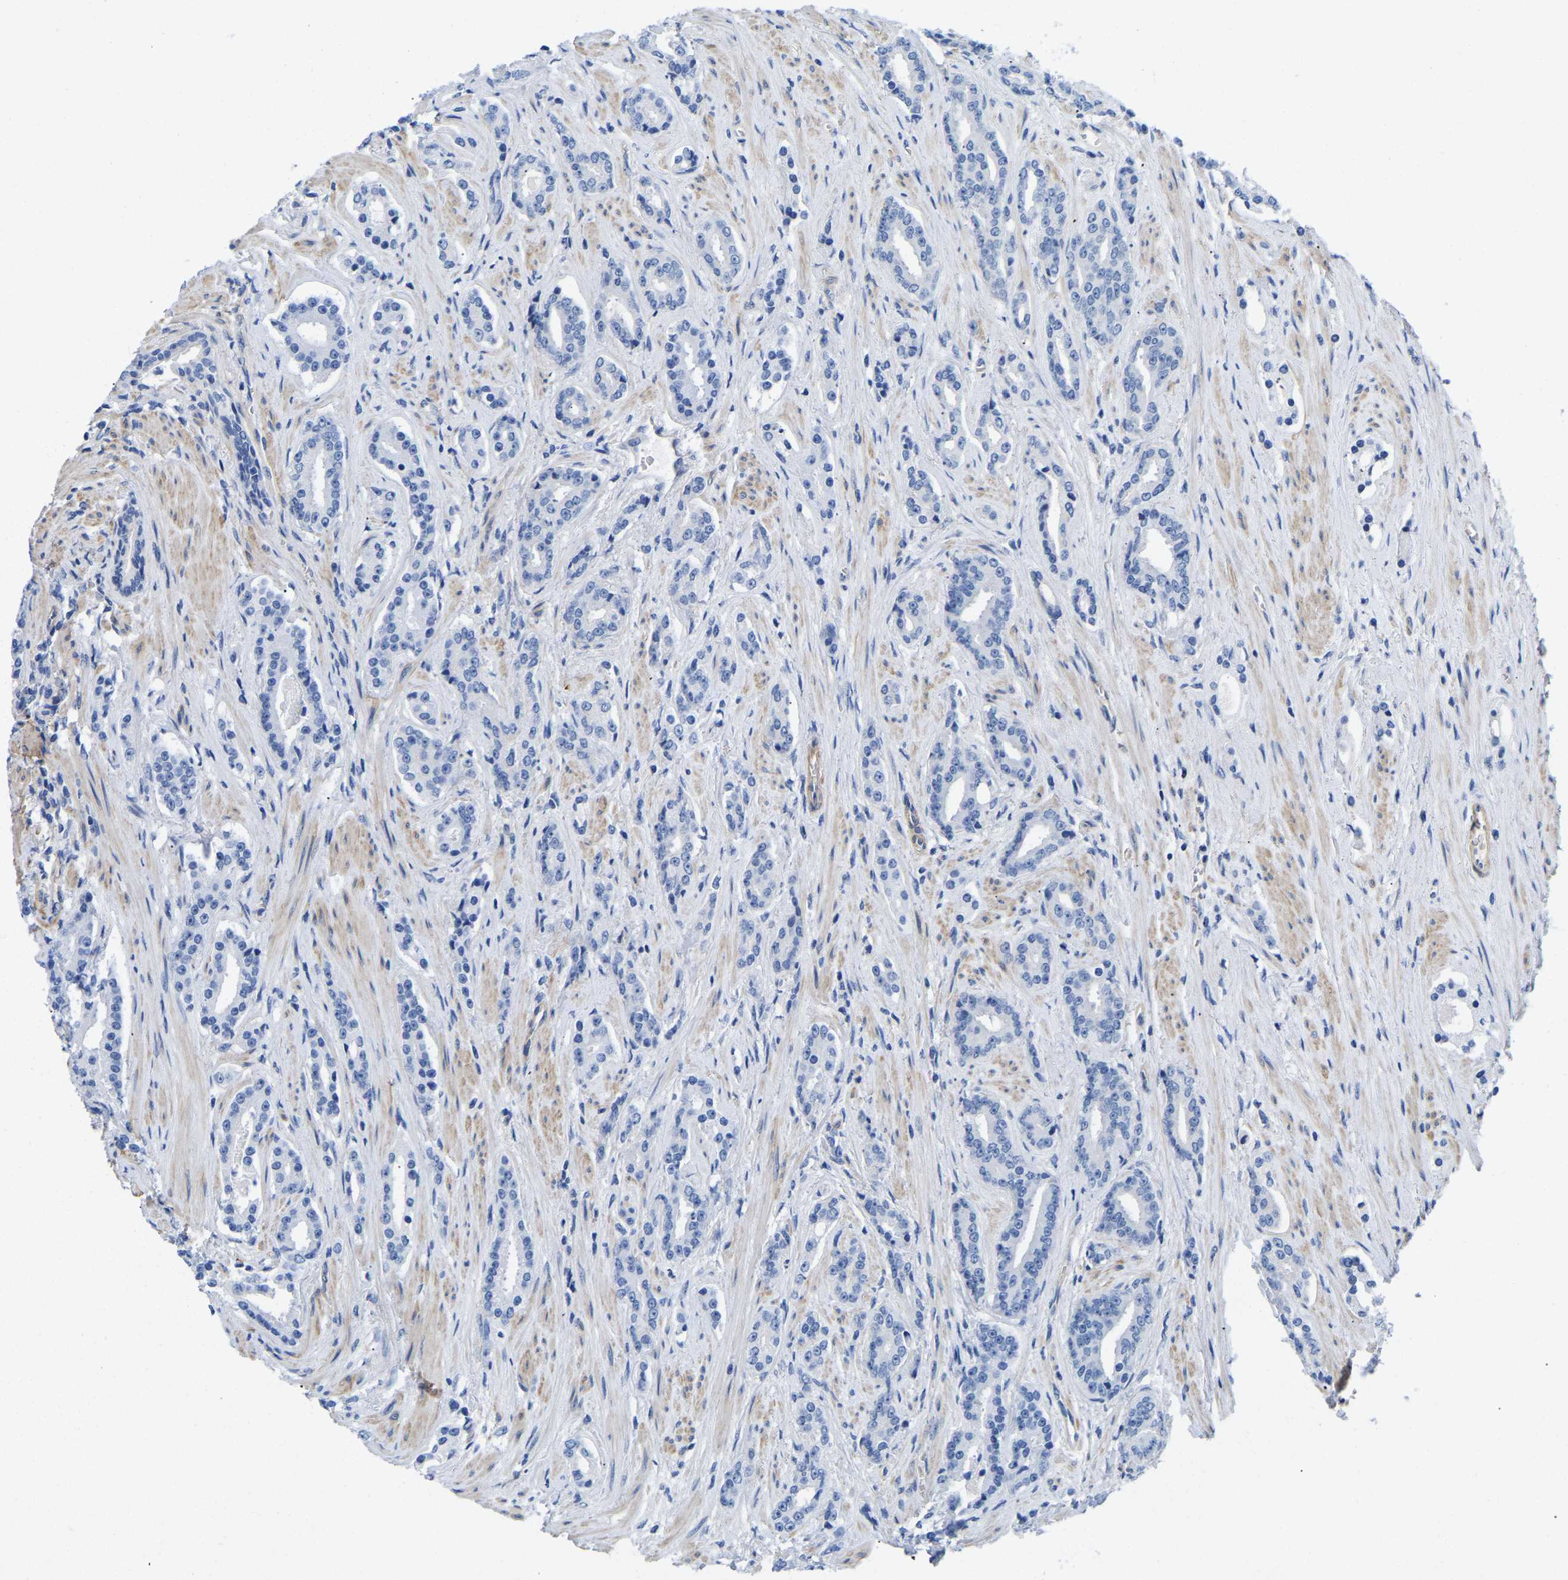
{"staining": {"intensity": "negative", "quantity": "none", "location": "none"}, "tissue": "prostate cancer", "cell_type": "Tumor cells", "image_type": "cancer", "snomed": [{"axis": "morphology", "description": "Adenocarcinoma, High grade"}, {"axis": "topography", "description": "Prostate"}], "caption": "High magnification brightfield microscopy of prostate high-grade adenocarcinoma stained with DAB (brown) and counterstained with hematoxylin (blue): tumor cells show no significant staining. The staining was performed using DAB (3,3'-diaminobenzidine) to visualize the protein expression in brown, while the nuclei were stained in blue with hematoxylin (Magnification: 20x).", "gene": "UPK3A", "patient": {"sex": "male", "age": 71}}